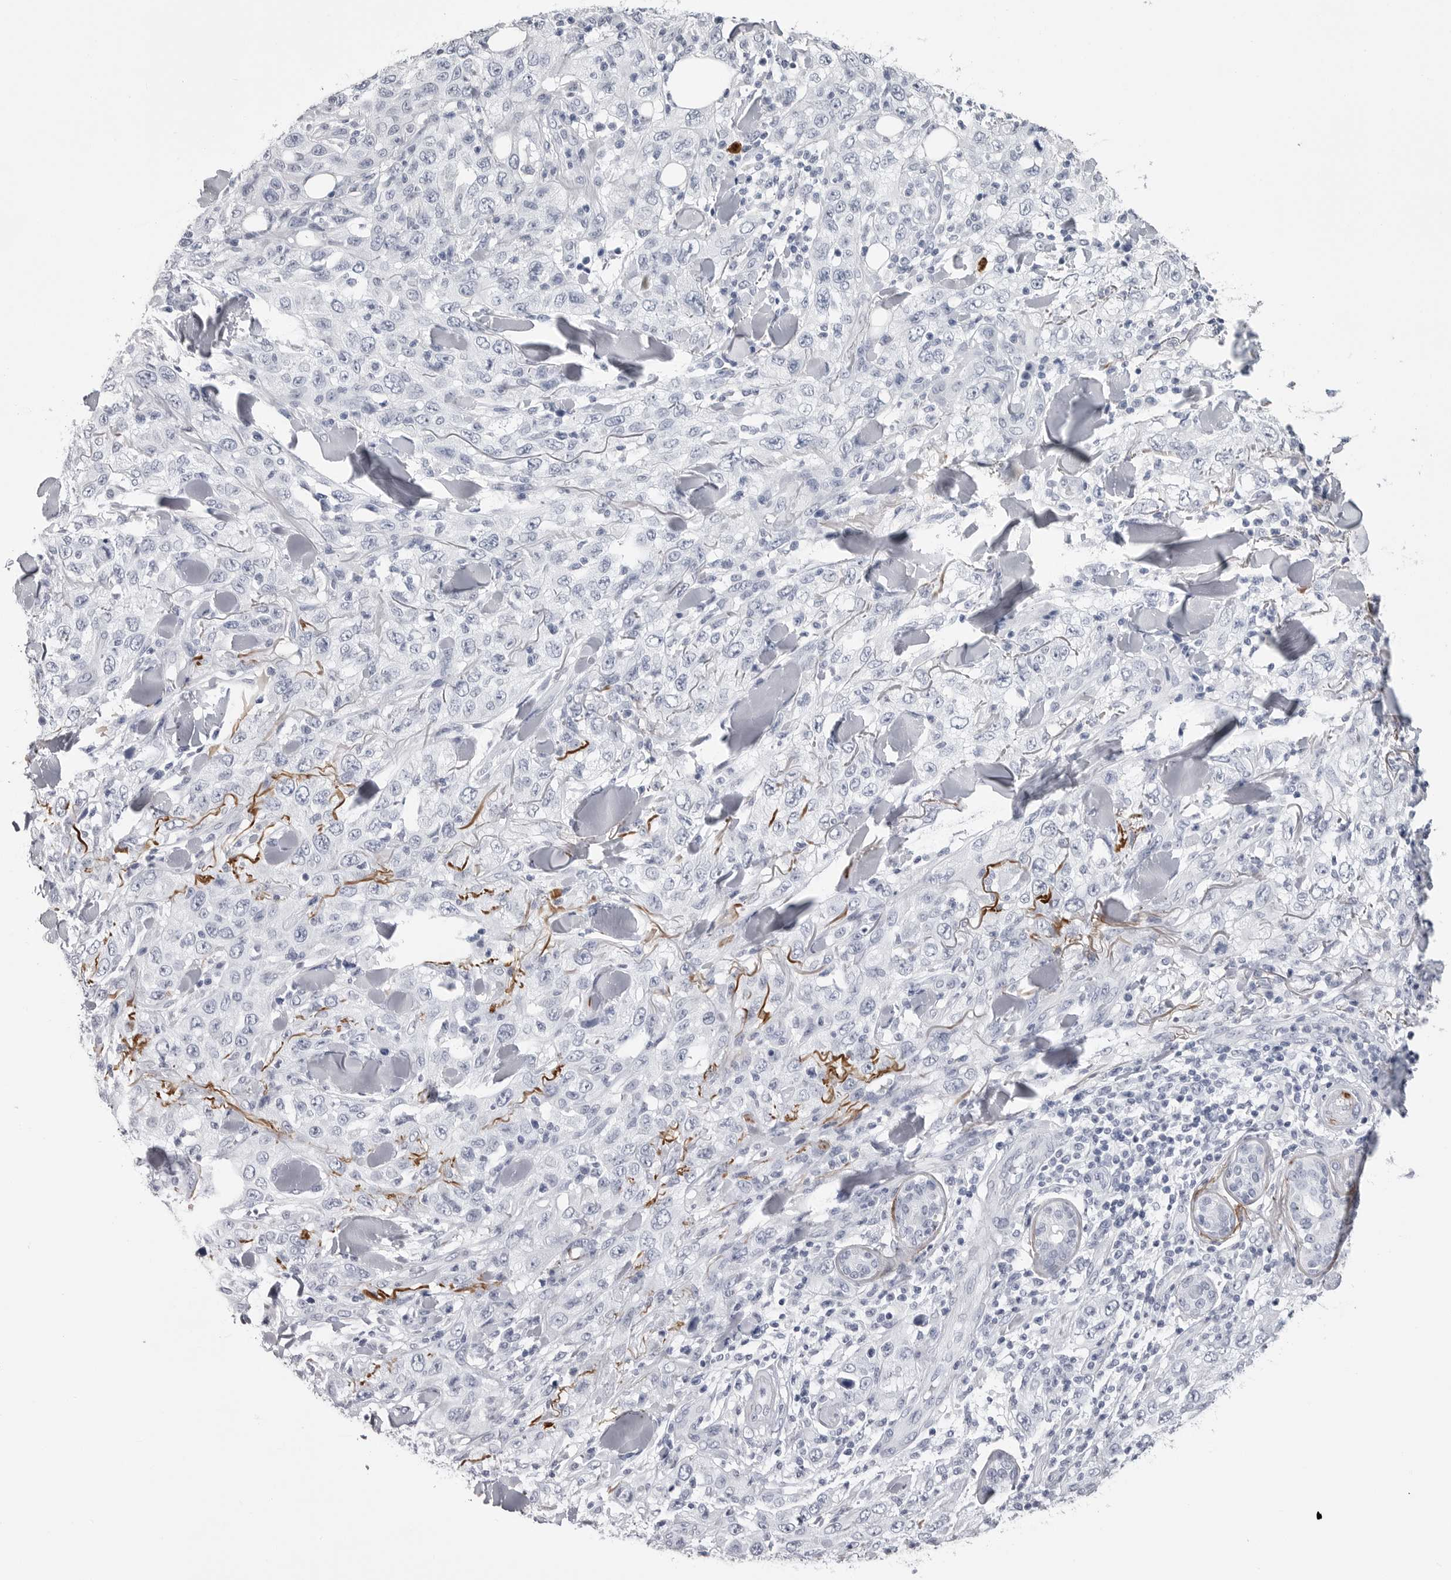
{"staining": {"intensity": "negative", "quantity": "none", "location": "none"}, "tissue": "skin cancer", "cell_type": "Tumor cells", "image_type": "cancer", "snomed": [{"axis": "morphology", "description": "Squamous cell carcinoma, NOS"}, {"axis": "topography", "description": "Skin"}], "caption": "This is an immunohistochemistry (IHC) photomicrograph of squamous cell carcinoma (skin). There is no positivity in tumor cells.", "gene": "COL26A1", "patient": {"sex": "female", "age": 88}}